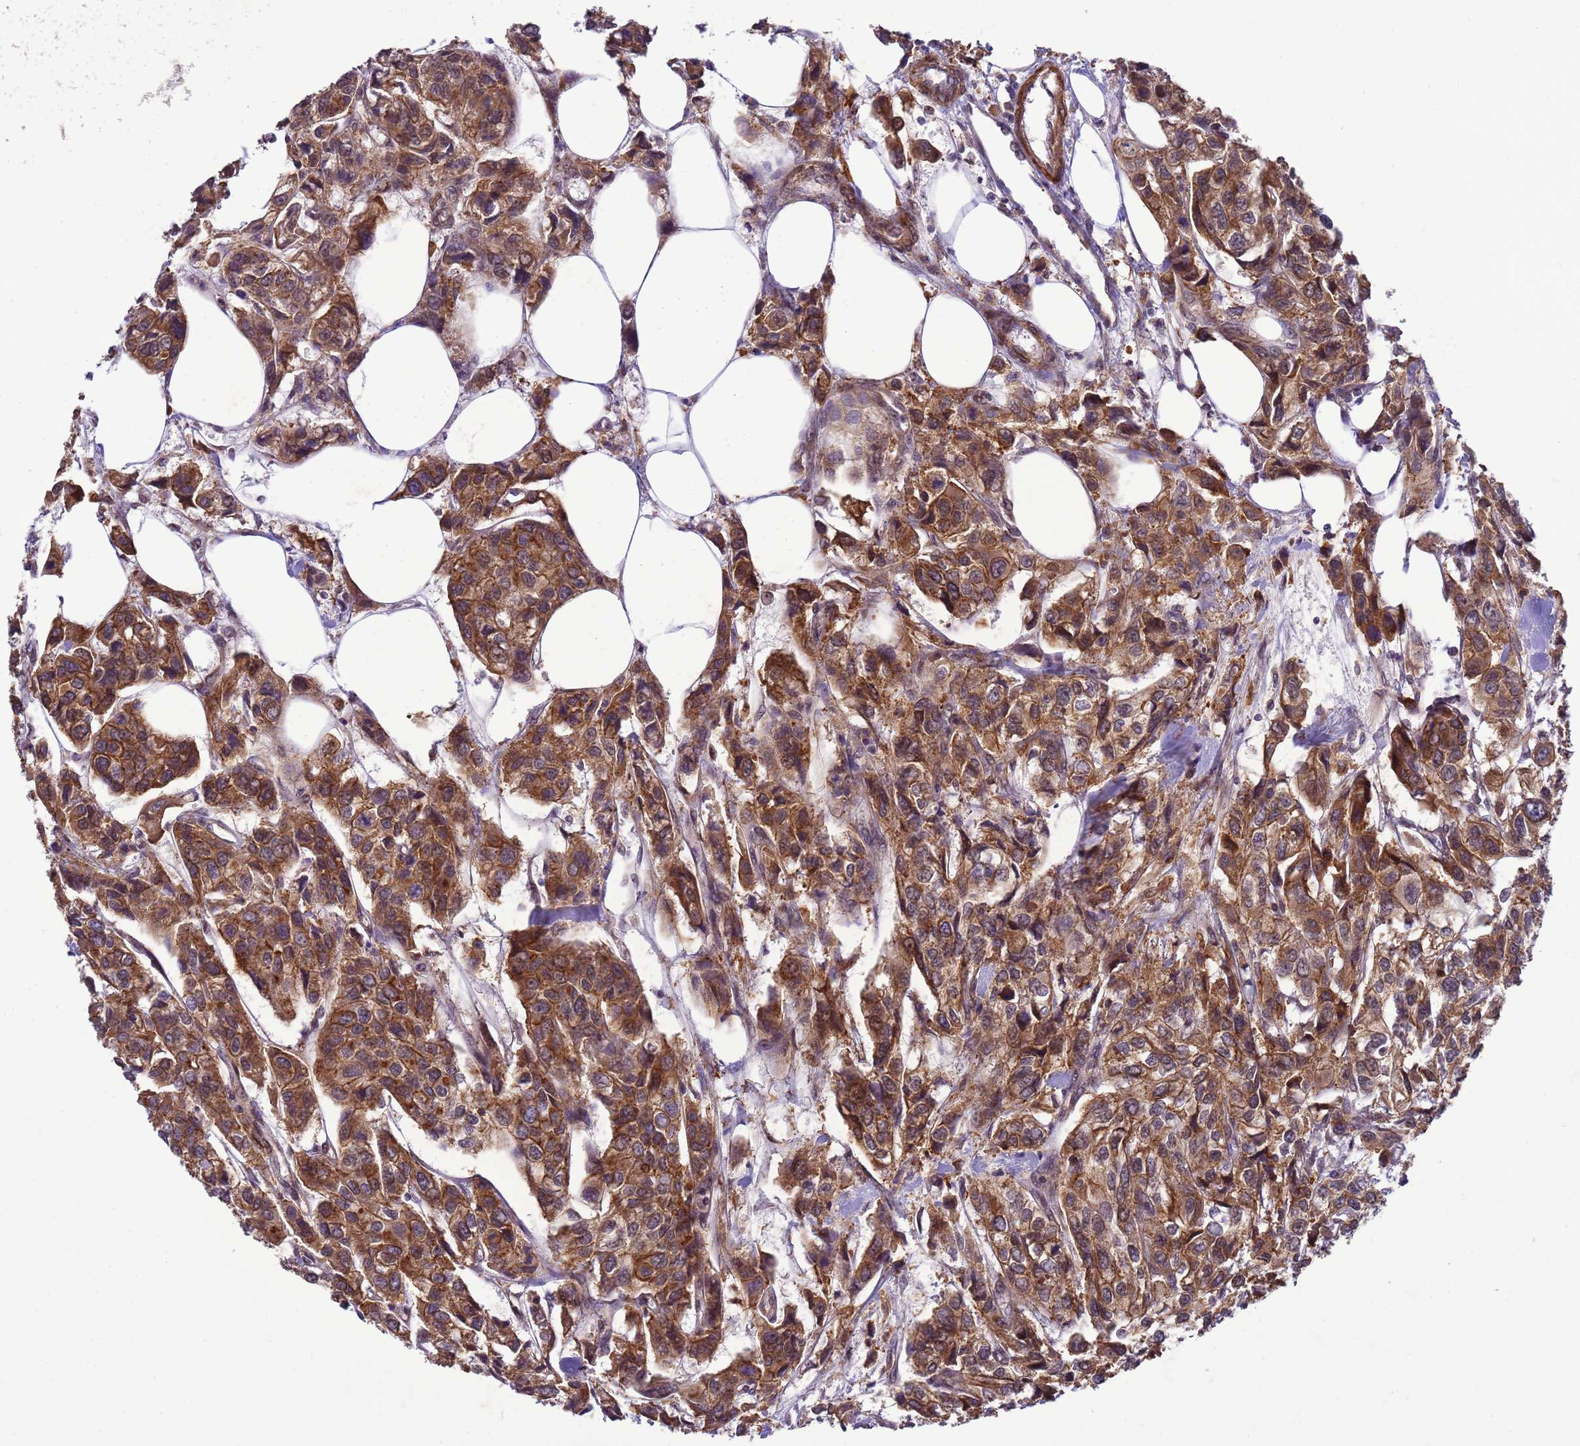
{"staining": {"intensity": "moderate", "quantity": ">75%", "location": "cytoplasmic/membranous"}, "tissue": "urothelial cancer", "cell_type": "Tumor cells", "image_type": "cancer", "snomed": [{"axis": "morphology", "description": "Urothelial carcinoma, High grade"}, {"axis": "topography", "description": "Urinary bladder"}], "caption": "DAB immunohistochemical staining of human urothelial cancer displays moderate cytoplasmic/membranous protein expression in approximately >75% of tumor cells.", "gene": "GEN1", "patient": {"sex": "male", "age": 67}}